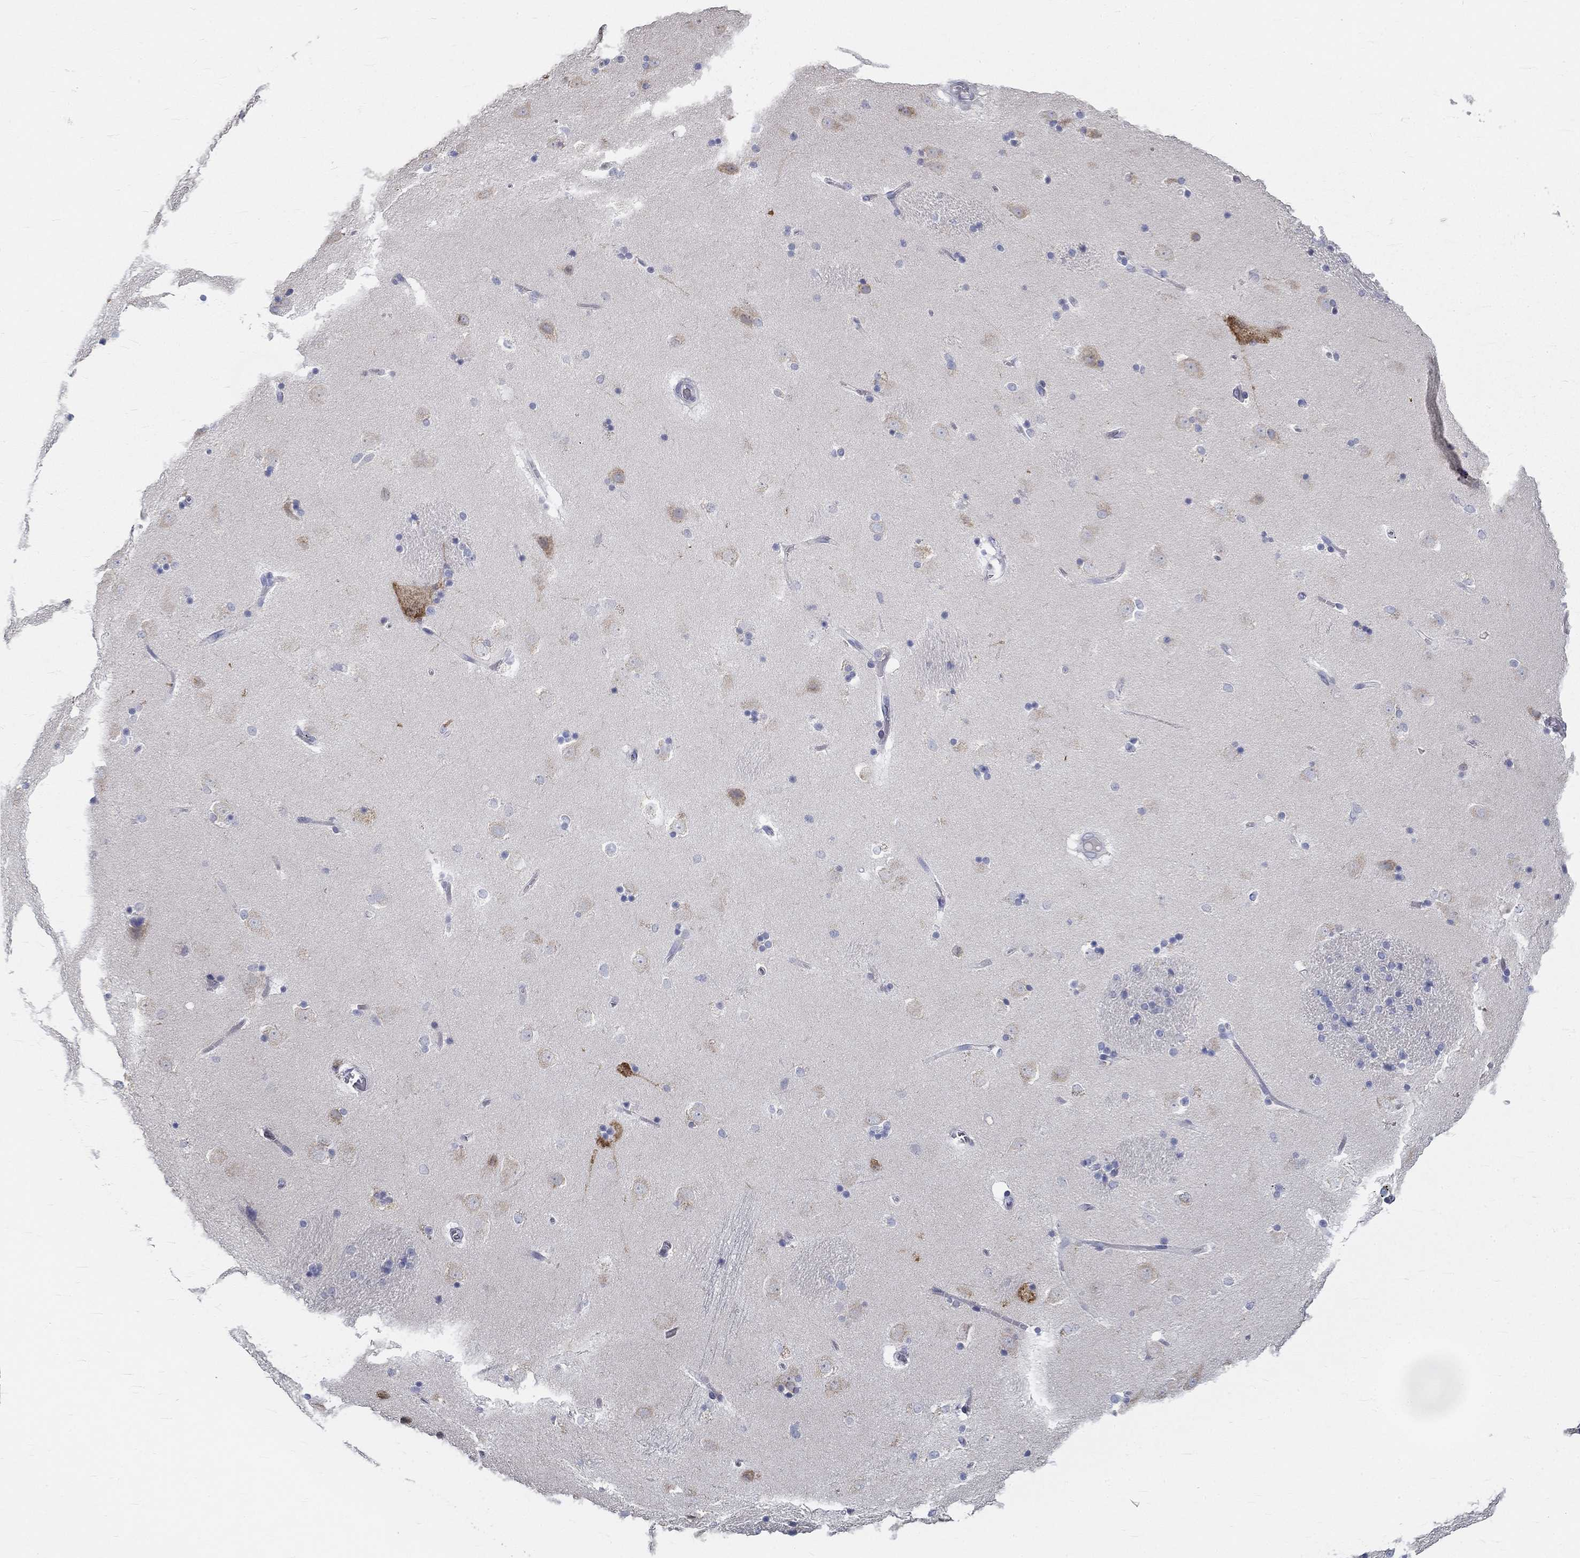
{"staining": {"intensity": "negative", "quantity": "none", "location": "none"}, "tissue": "caudate", "cell_type": "Glial cells", "image_type": "normal", "snomed": [{"axis": "morphology", "description": "Normal tissue, NOS"}, {"axis": "topography", "description": "Lateral ventricle wall"}], "caption": "The immunohistochemistry photomicrograph has no significant expression in glial cells of caudate. (DAB immunohistochemistry, high magnification).", "gene": "GALNTL5", "patient": {"sex": "male", "age": 51}}